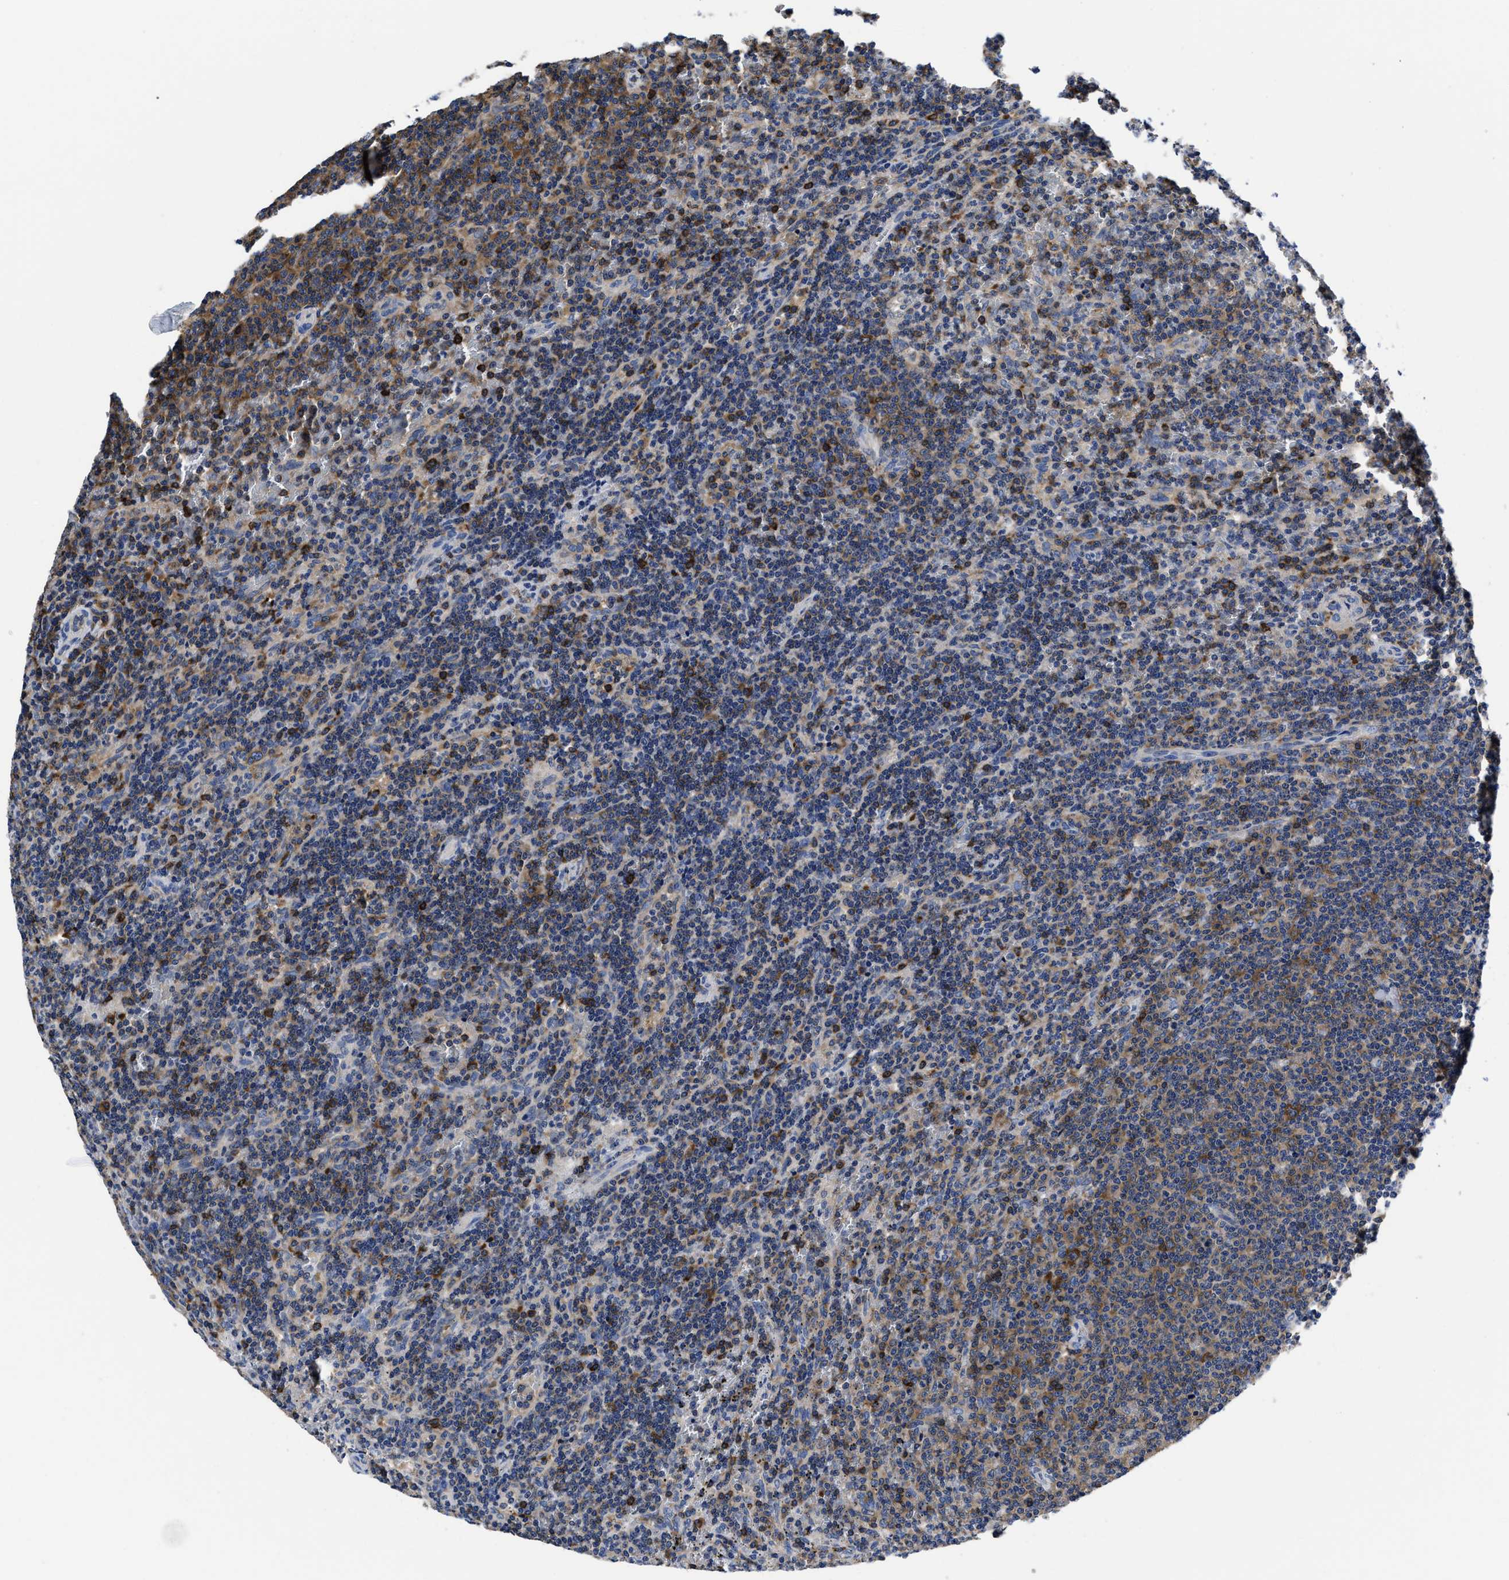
{"staining": {"intensity": "moderate", "quantity": "25%-75%", "location": "cytoplasmic/membranous"}, "tissue": "lymphoma", "cell_type": "Tumor cells", "image_type": "cancer", "snomed": [{"axis": "morphology", "description": "Malignant lymphoma, non-Hodgkin's type, Low grade"}, {"axis": "topography", "description": "Spleen"}], "caption": "Immunohistochemistry (IHC) of human lymphoma displays medium levels of moderate cytoplasmic/membranous positivity in approximately 25%-75% of tumor cells. Using DAB (3,3'-diaminobenzidine) (brown) and hematoxylin (blue) stains, captured at high magnification using brightfield microscopy.", "gene": "YARS1", "patient": {"sex": "female", "age": 50}}